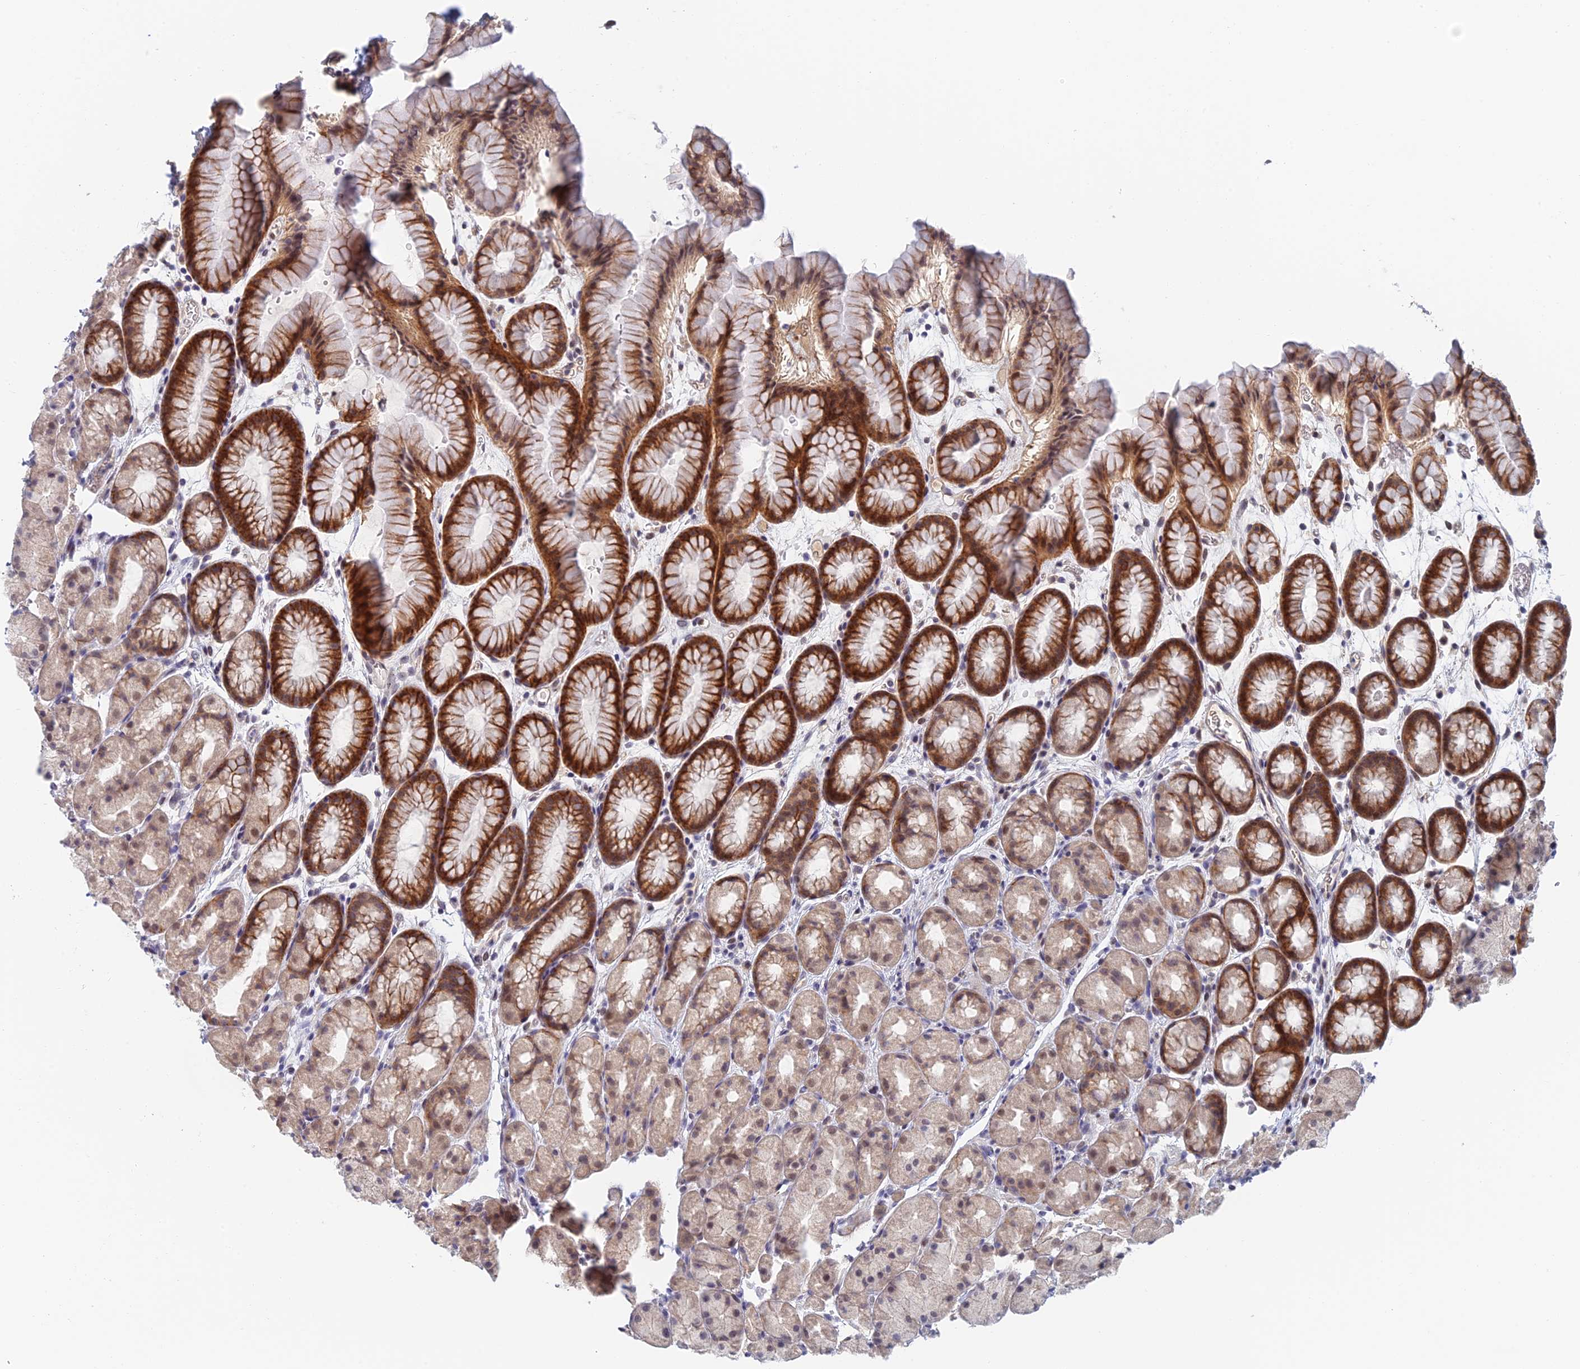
{"staining": {"intensity": "strong", "quantity": "25%-75%", "location": "cytoplasmic/membranous,nuclear"}, "tissue": "stomach", "cell_type": "Glandular cells", "image_type": "normal", "snomed": [{"axis": "morphology", "description": "Normal tissue, NOS"}, {"axis": "topography", "description": "Stomach, upper"}, {"axis": "topography", "description": "Stomach"}], "caption": "Brown immunohistochemical staining in benign stomach shows strong cytoplasmic/membranous,nuclear positivity in approximately 25%-75% of glandular cells.", "gene": "ZUP1", "patient": {"sex": "male", "age": 47}}